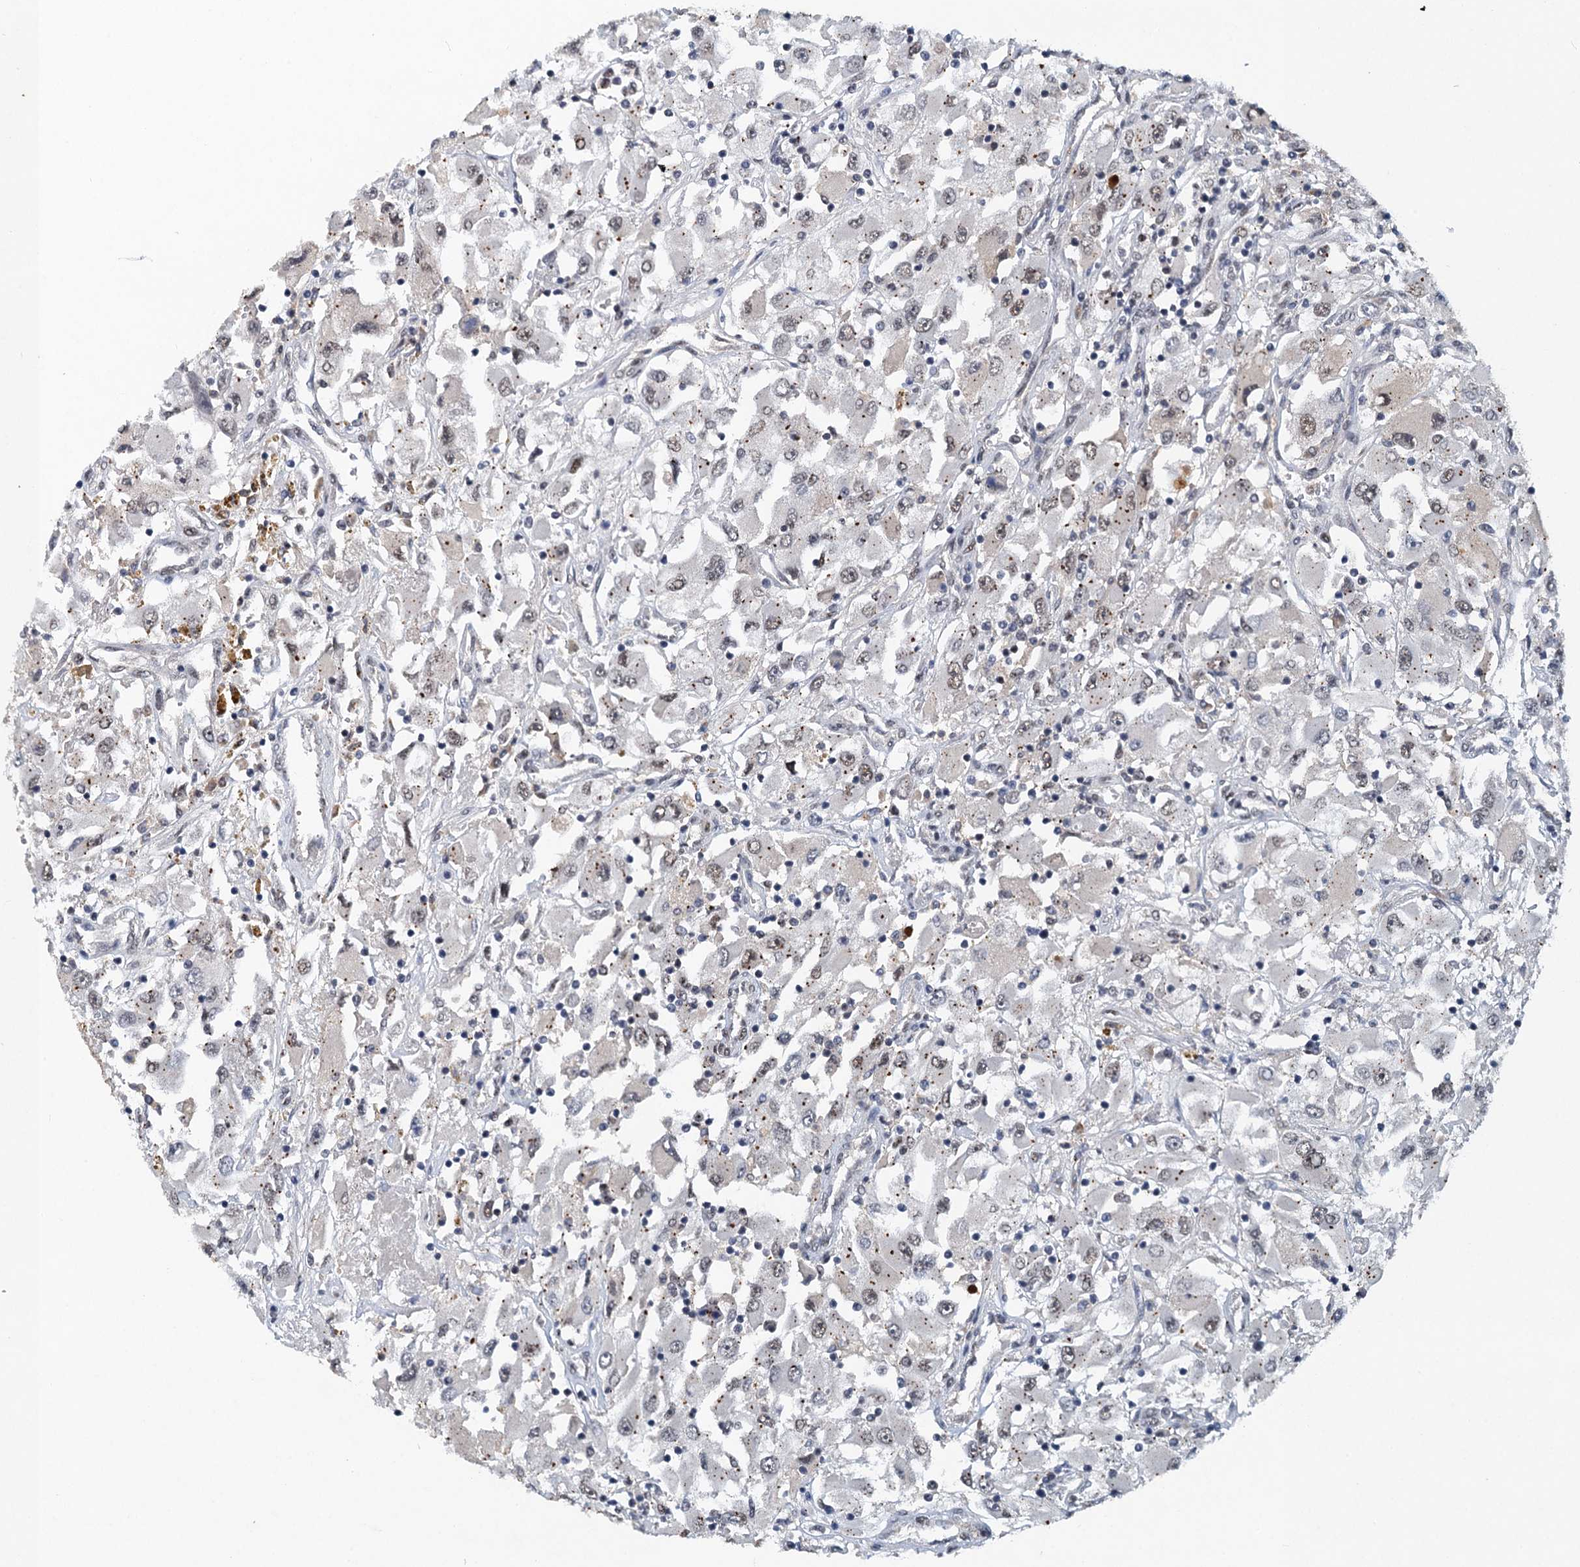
{"staining": {"intensity": "negative", "quantity": "none", "location": "none"}, "tissue": "renal cancer", "cell_type": "Tumor cells", "image_type": "cancer", "snomed": [{"axis": "morphology", "description": "Adenocarcinoma, NOS"}, {"axis": "topography", "description": "Kidney"}], "caption": "The IHC micrograph has no significant staining in tumor cells of renal cancer tissue. (DAB immunohistochemistry (IHC) with hematoxylin counter stain).", "gene": "CSTF3", "patient": {"sex": "female", "age": 52}}